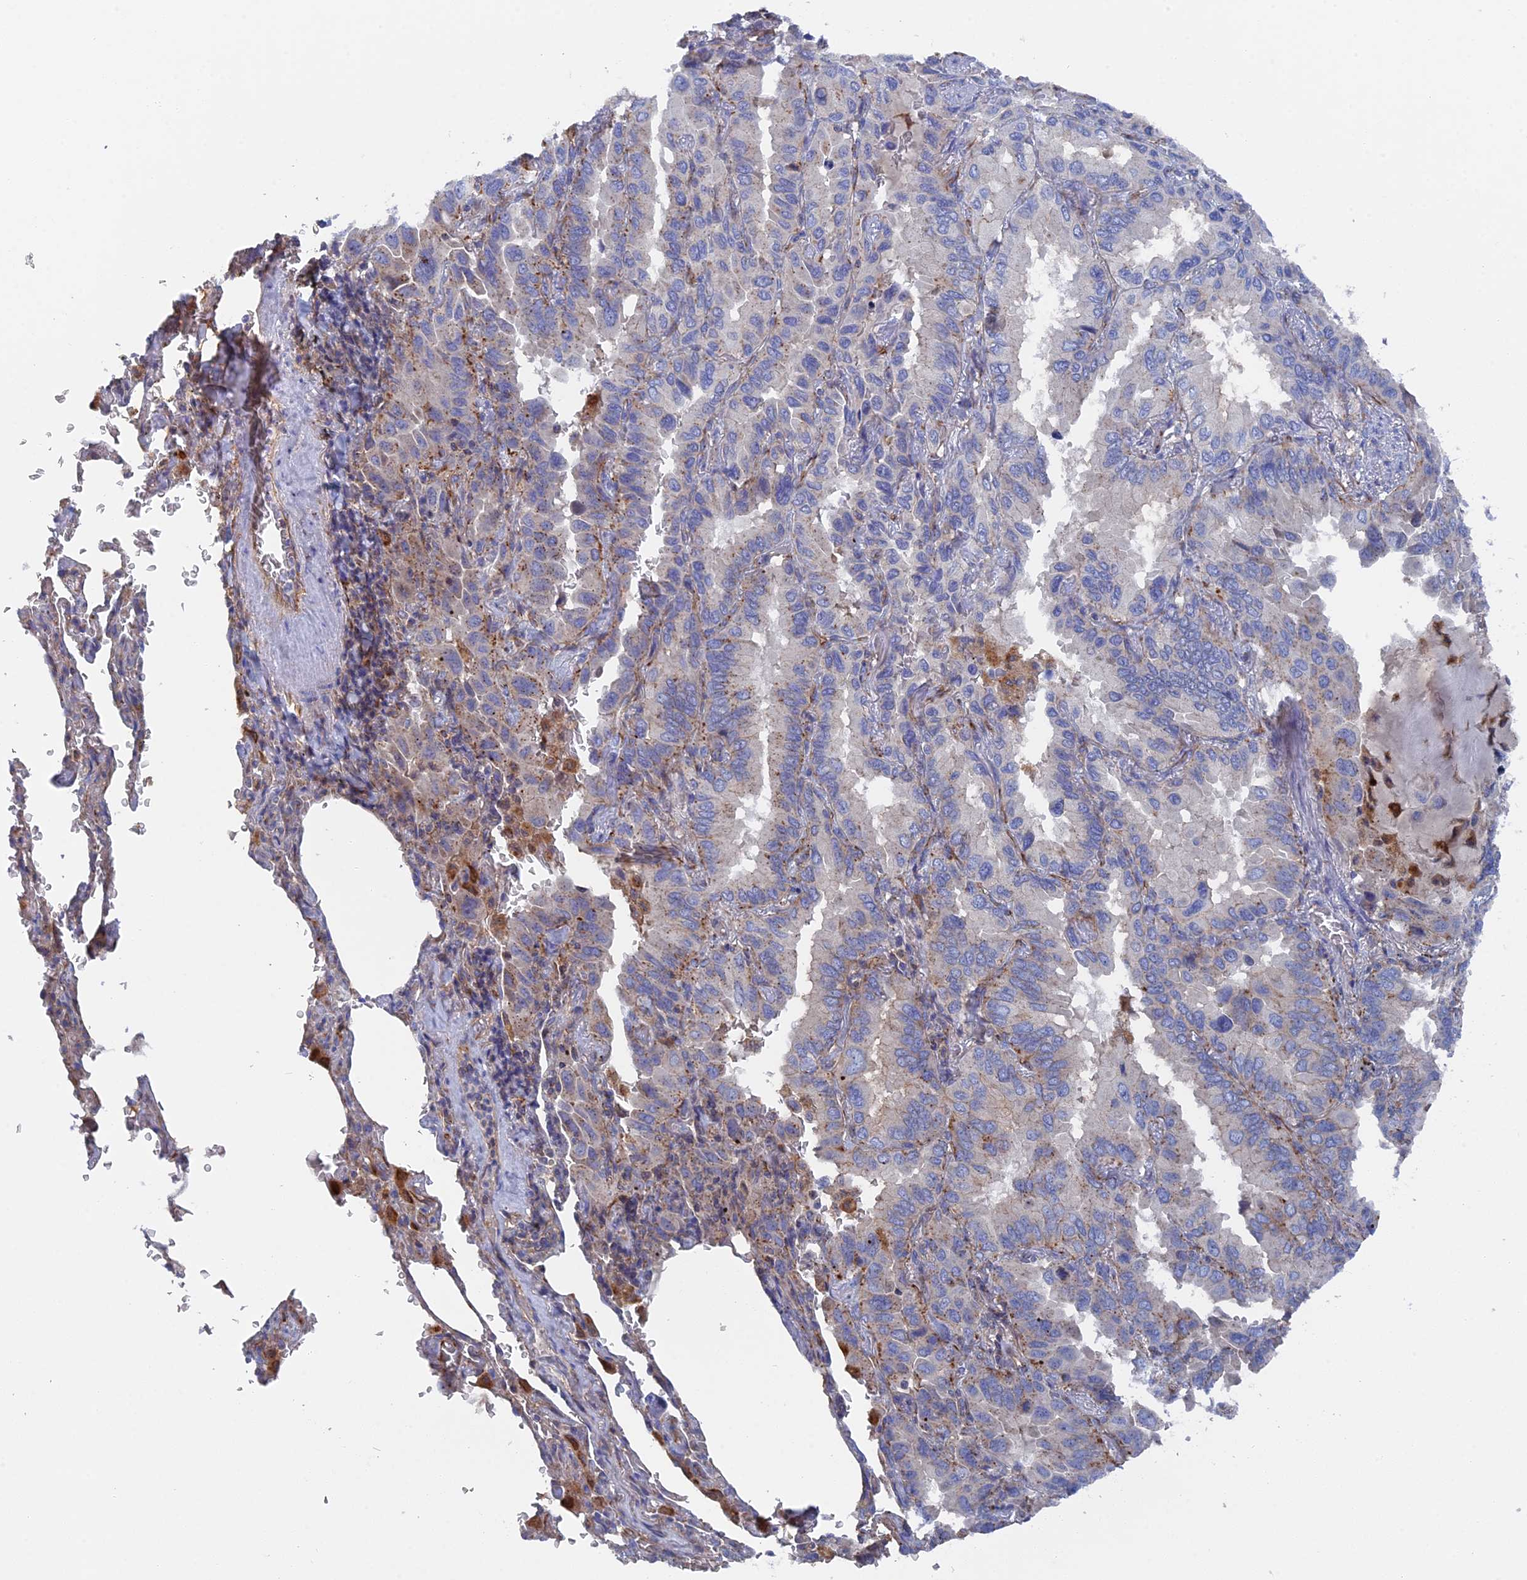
{"staining": {"intensity": "moderate", "quantity": "<25%", "location": "cytoplasmic/membranous"}, "tissue": "lung cancer", "cell_type": "Tumor cells", "image_type": "cancer", "snomed": [{"axis": "morphology", "description": "Adenocarcinoma, NOS"}, {"axis": "topography", "description": "Lung"}], "caption": "A histopathology image of human lung adenocarcinoma stained for a protein shows moderate cytoplasmic/membranous brown staining in tumor cells.", "gene": "SMG9", "patient": {"sex": "male", "age": 64}}